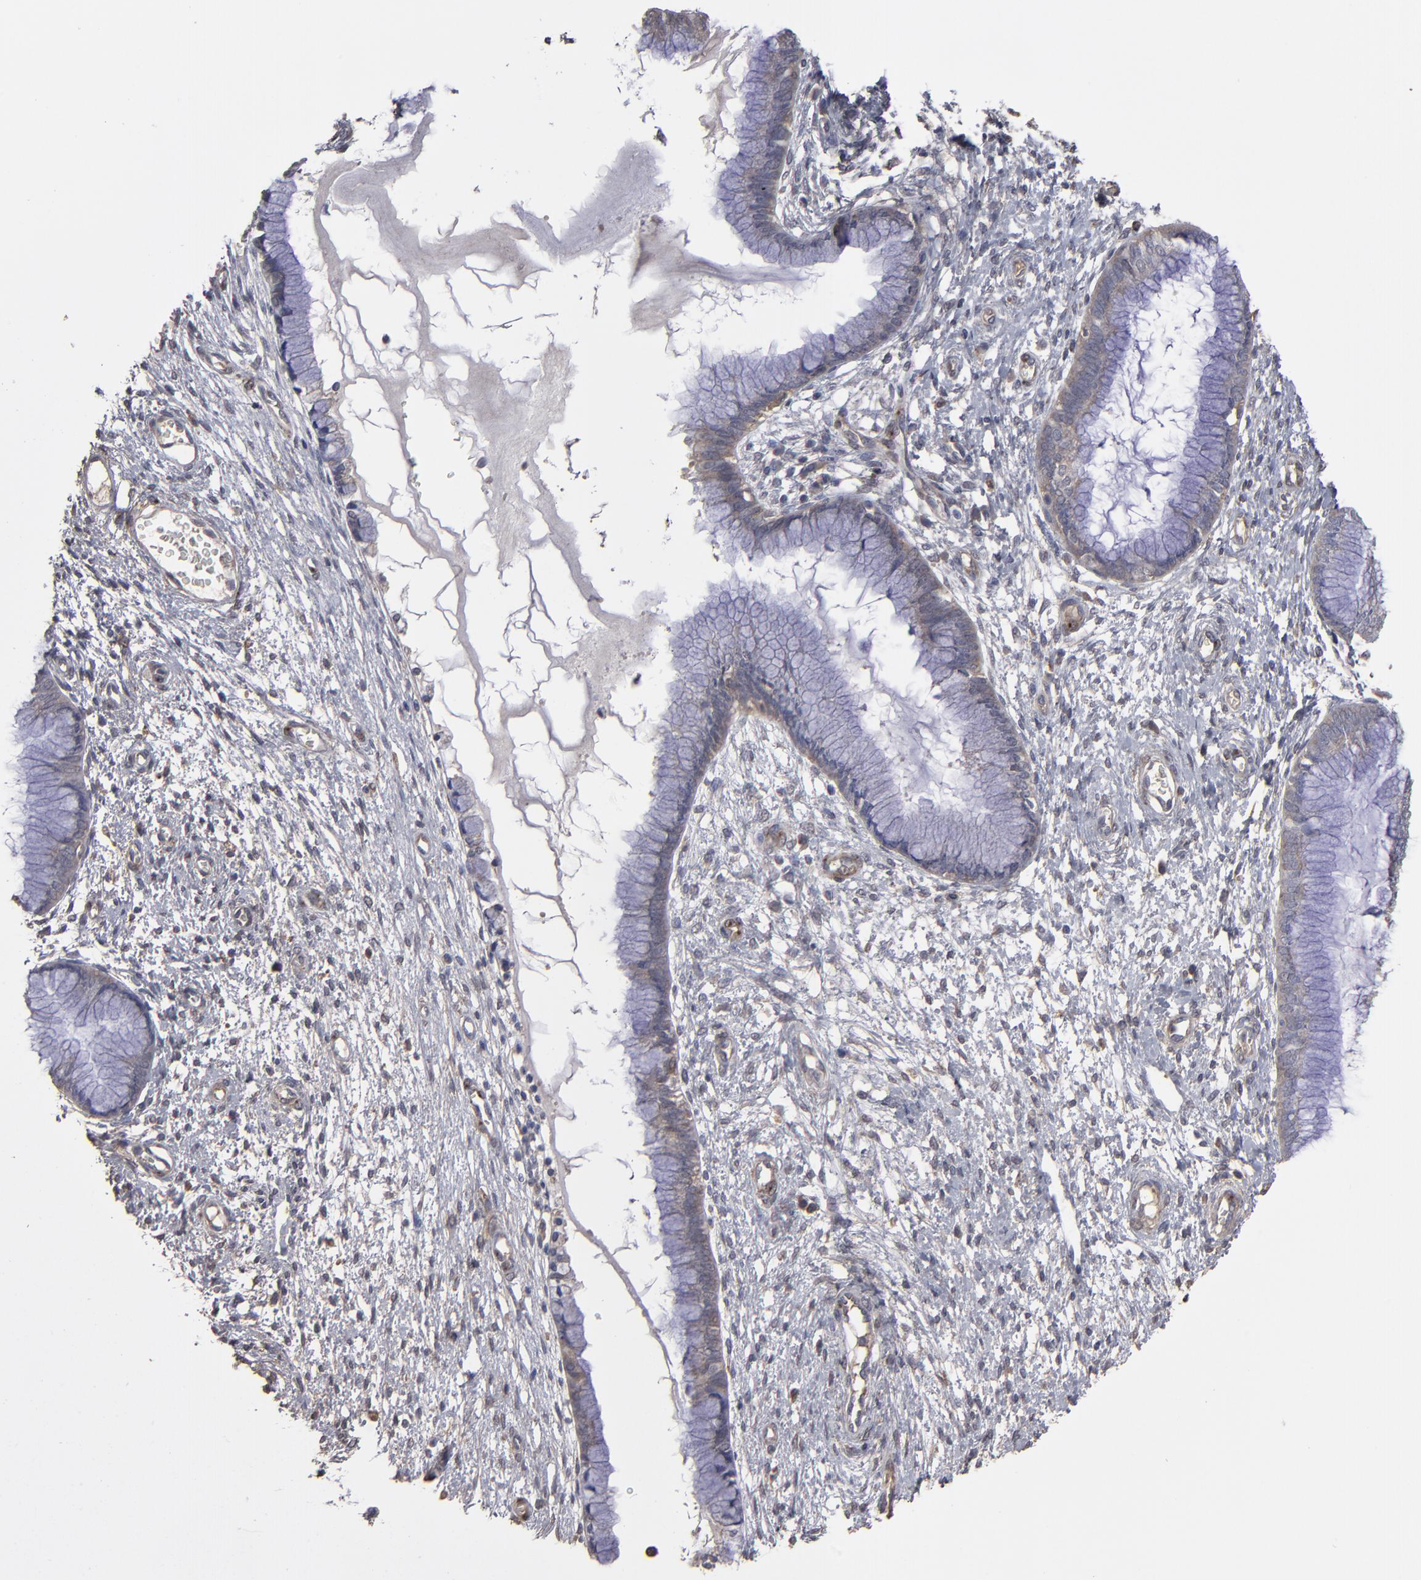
{"staining": {"intensity": "weak", "quantity": ">75%", "location": "cytoplasmic/membranous"}, "tissue": "cervix", "cell_type": "Glandular cells", "image_type": "normal", "snomed": [{"axis": "morphology", "description": "Normal tissue, NOS"}, {"axis": "topography", "description": "Cervix"}], "caption": "Protein analysis of unremarkable cervix shows weak cytoplasmic/membranous positivity in approximately >75% of glandular cells.", "gene": "ITGB5", "patient": {"sex": "female", "age": 55}}